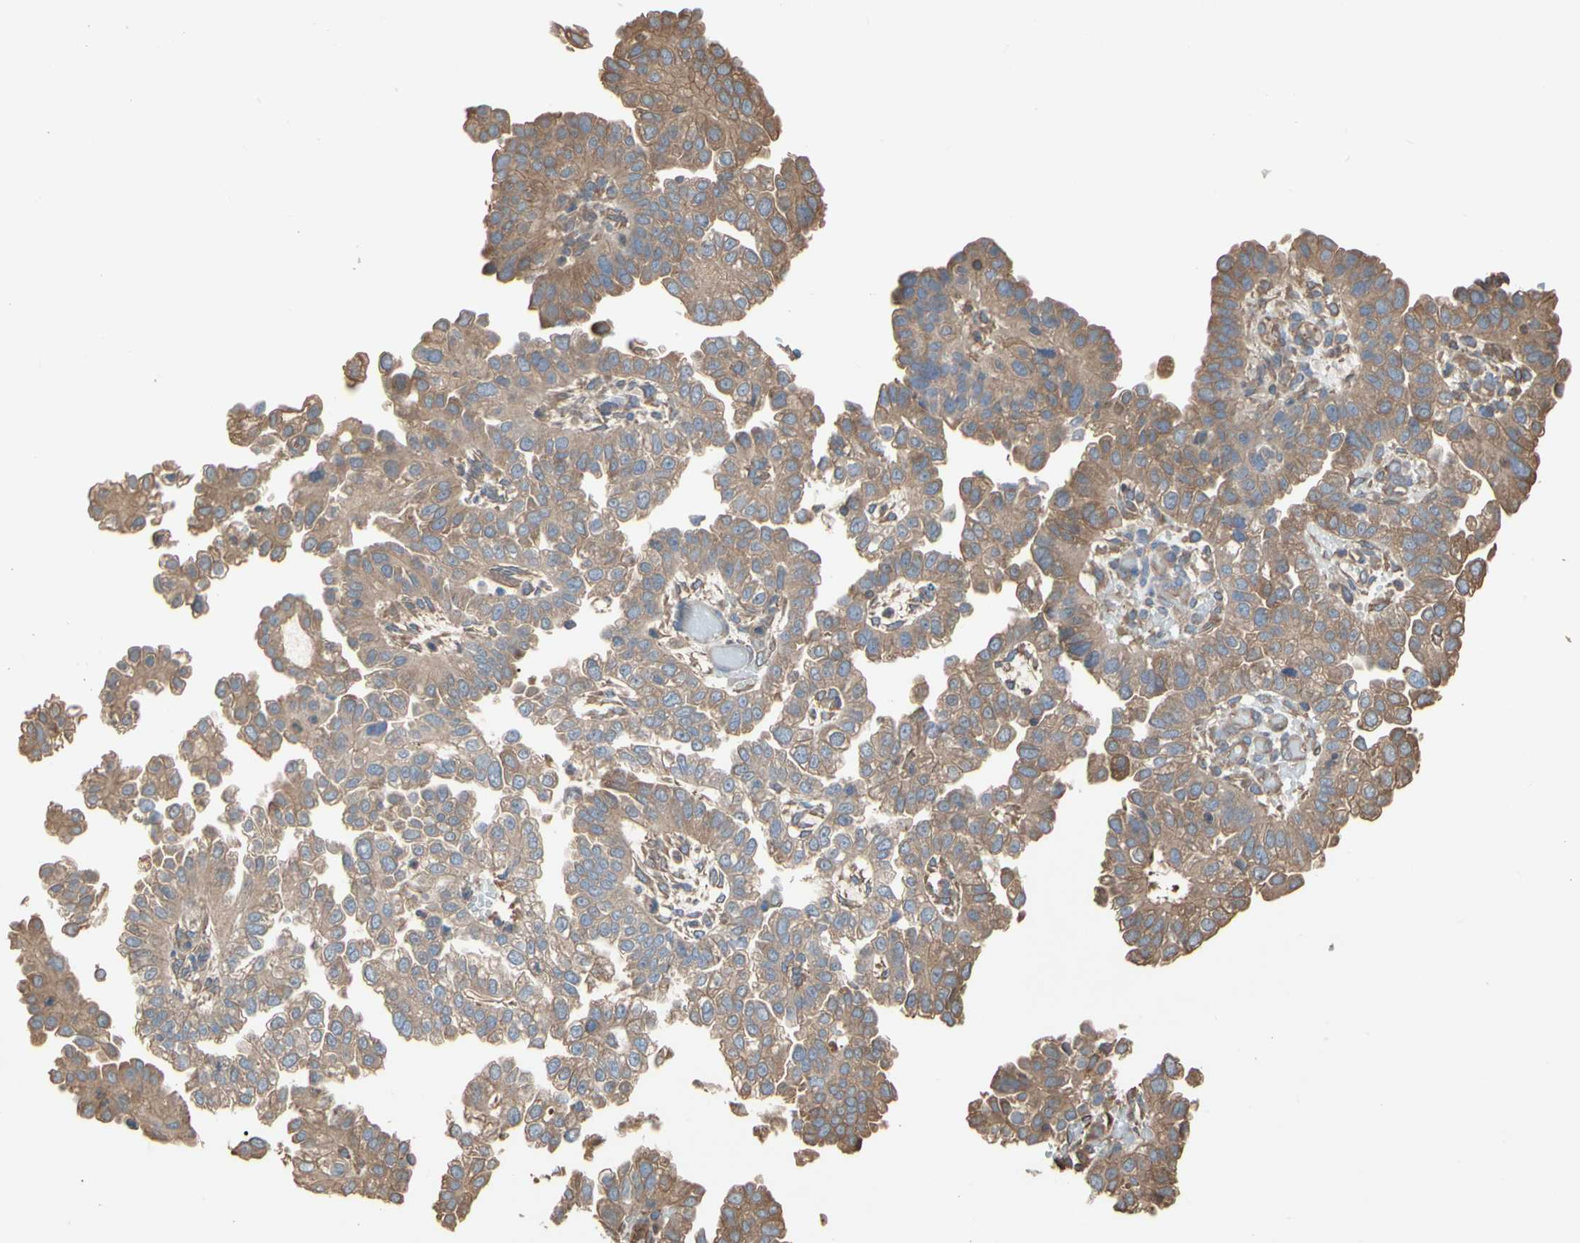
{"staining": {"intensity": "moderate", "quantity": "25%-75%", "location": "cytoplasmic/membranous"}, "tissue": "endometrial cancer", "cell_type": "Tumor cells", "image_type": "cancer", "snomed": [{"axis": "morphology", "description": "Adenocarcinoma, NOS"}, {"axis": "topography", "description": "Endometrium"}], "caption": "Protein expression analysis of human adenocarcinoma (endometrial) reveals moderate cytoplasmic/membranous expression in approximately 25%-75% of tumor cells. (Stains: DAB in brown, nuclei in blue, Microscopy: brightfield microscopy at high magnification).", "gene": "PDZK1", "patient": {"sex": "female", "age": 85}}